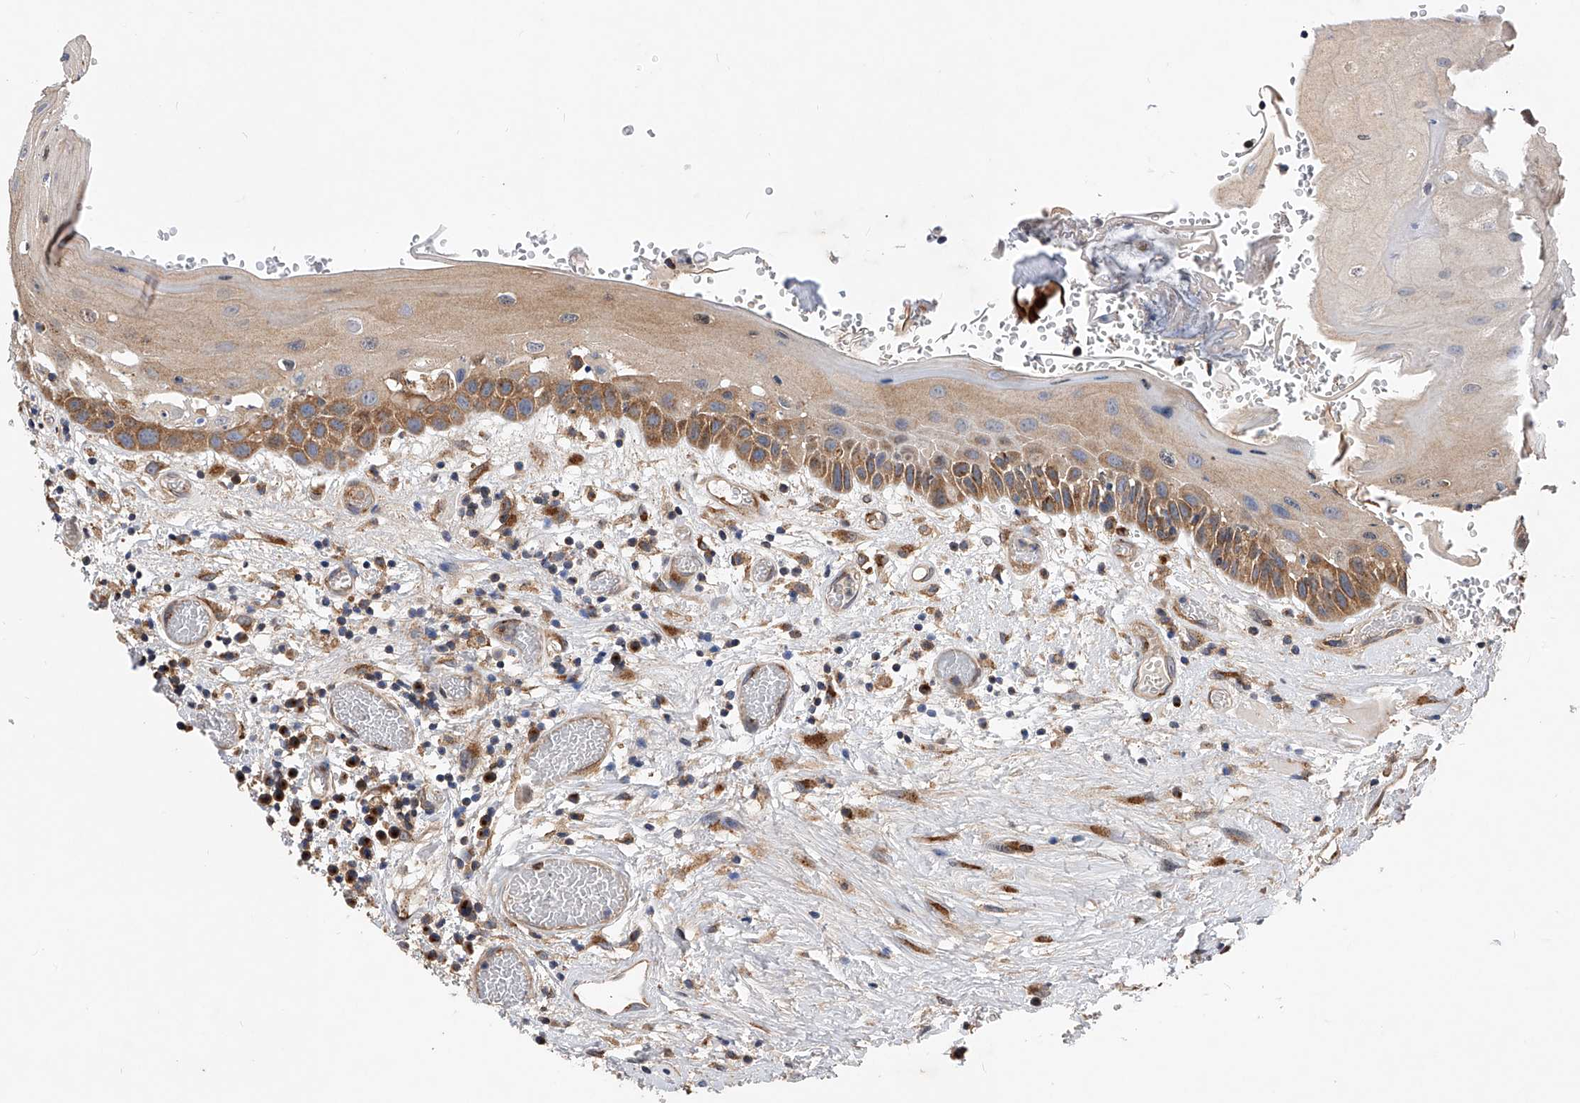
{"staining": {"intensity": "moderate", "quantity": ">75%", "location": "cytoplasmic/membranous"}, "tissue": "oral mucosa", "cell_type": "Squamous epithelial cells", "image_type": "normal", "snomed": [{"axis": "morphology", "description": "Normal tissue, NOS"}, {"axis": "topography", "description": "Oral tissue"}], "caption": "Protein staining of benign oral mucosa exhibits moderate cytoplasmic/membranous expression in approximately >75% of squamous epithelial cells.", "gene": "CFAP410", "patient": {"sex": "female", "age": 76}}